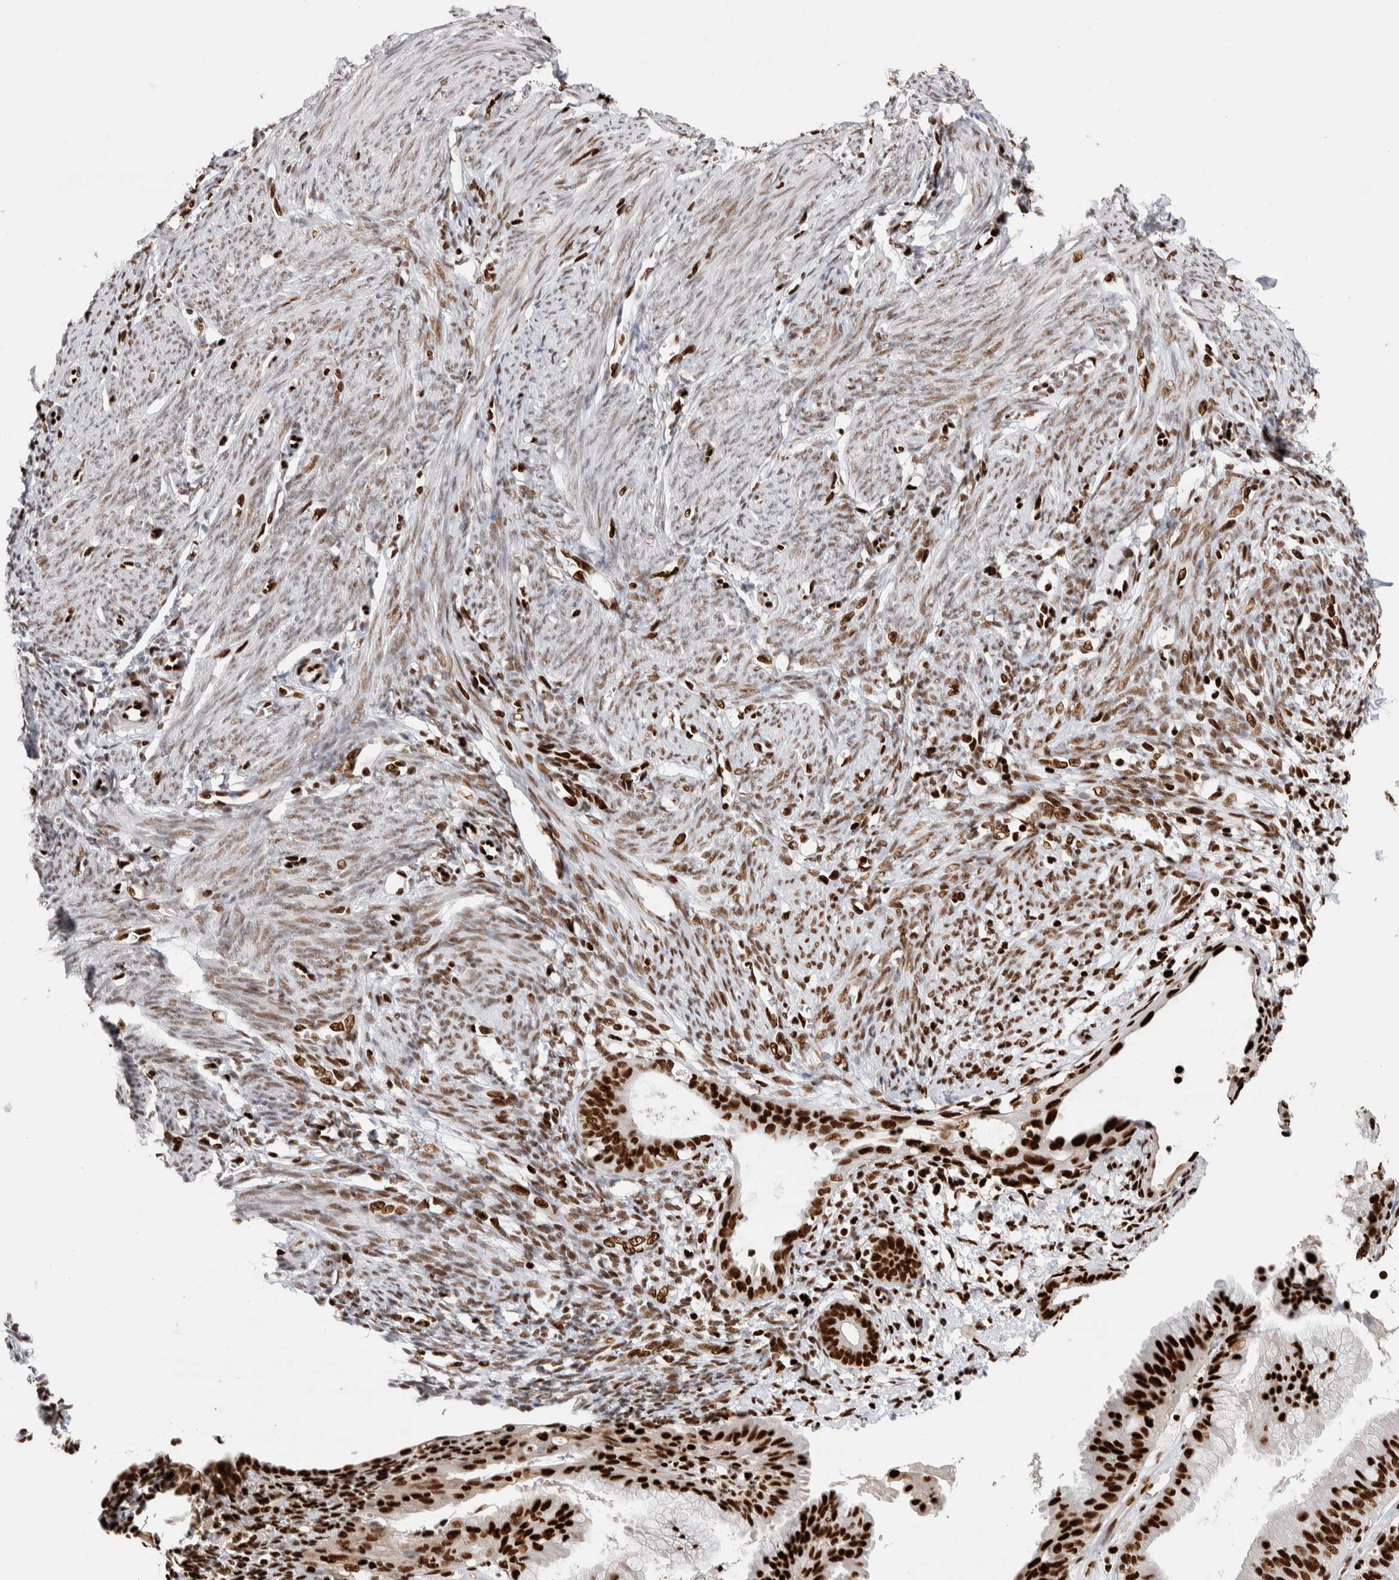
{"staining": {"intensity": "strong", "quantity": "25%-75%", "location": "nuclear"}, "tissue": "endometrium", "cell_type": "Cells in endometrial stroma", "image_type": "normal", "snomed": [{"axis": "morphology", "description": "Normal tissue, NOS"}, {"axis": "morphology", "description": "Adenocarcinoma, NOS"}, {"axis": "topography", "description": "Endometrium"}], "caption": "Cells in endometrial stroma reveal high levels of strong nuclear positivity in about 25%-75% of cells in normal endometrium. (brown staining indicates protein expression, while blue staining denotes nuclei).", "gene": "C17orf49", "patient": {"sex": "female", "age": 57}}